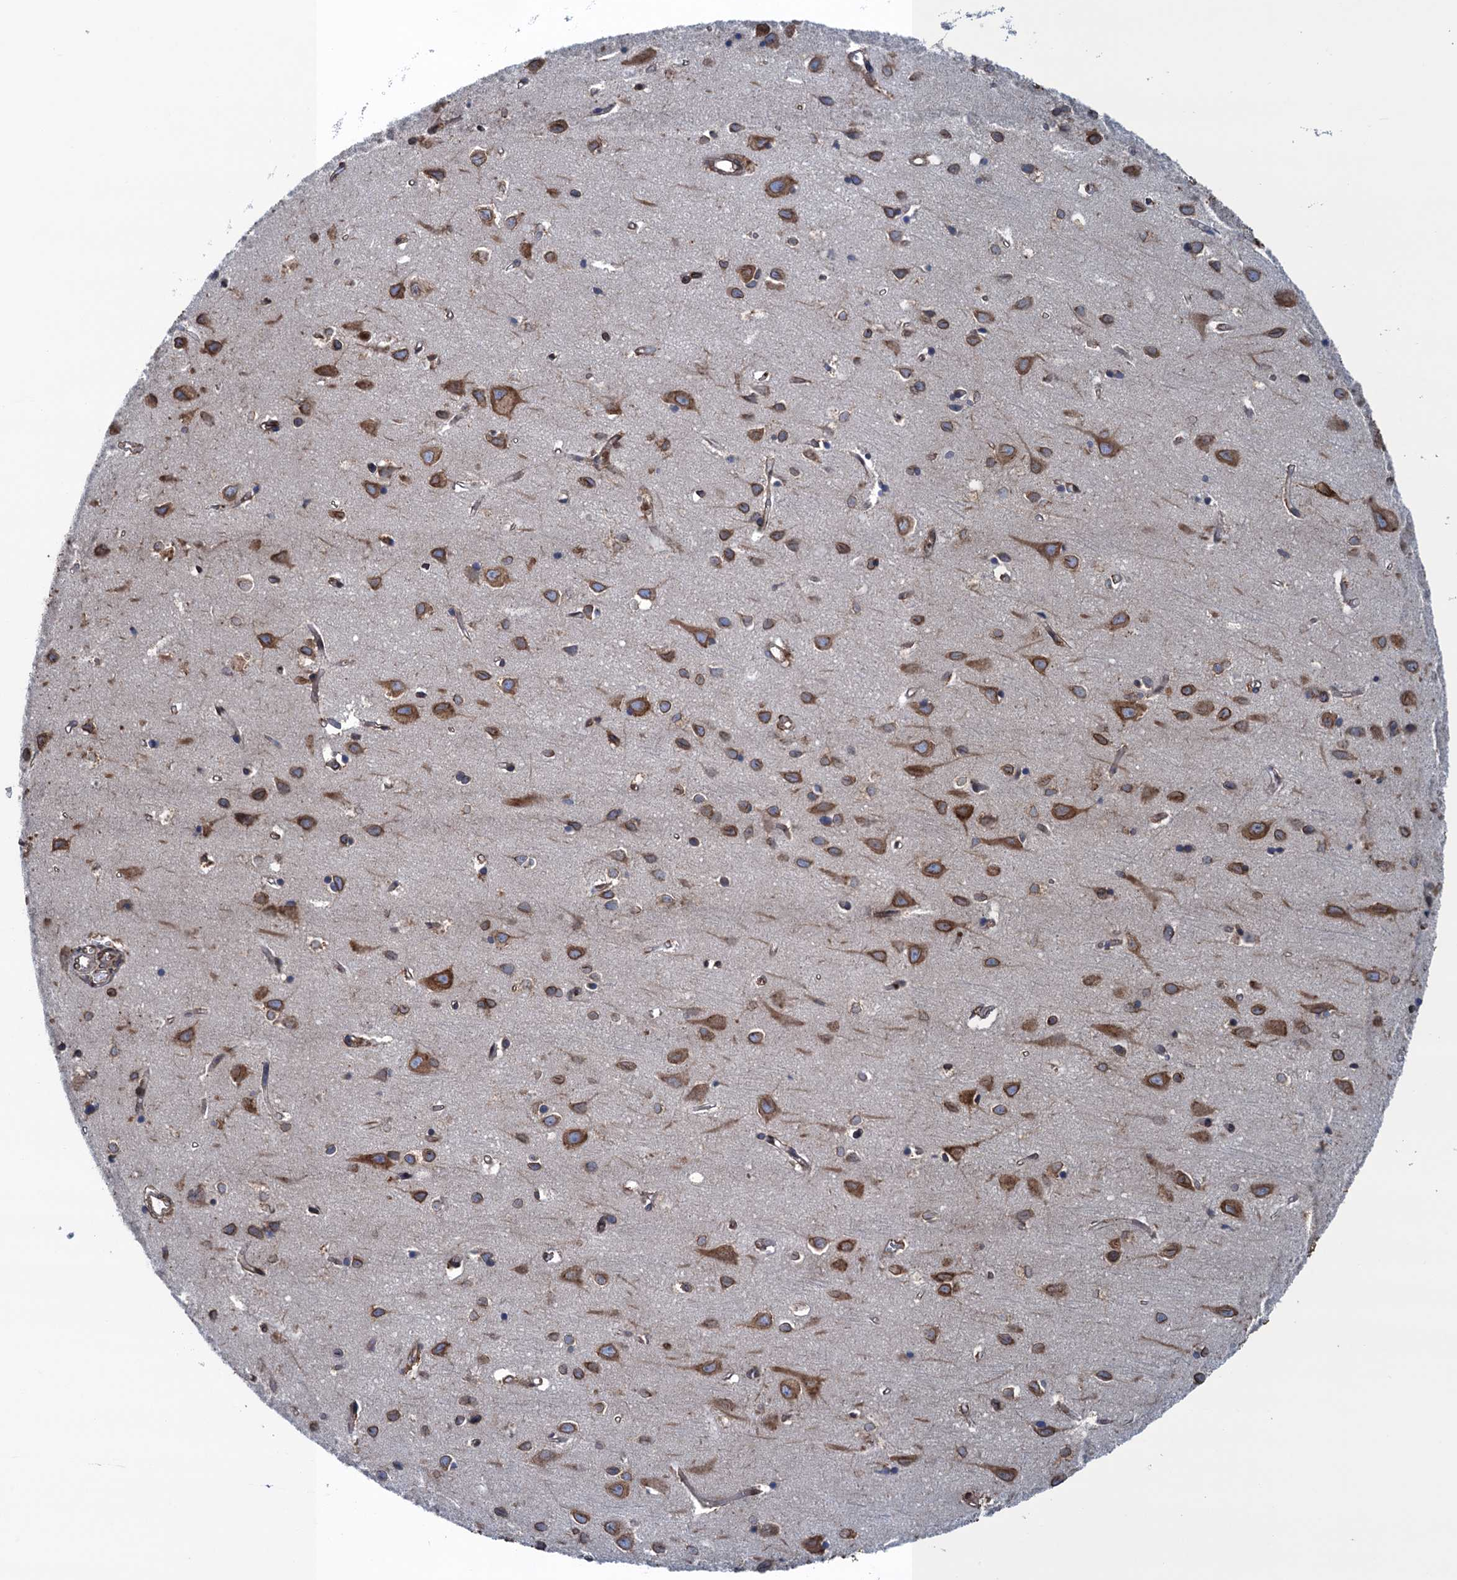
{"staining": {"intensity": "strong", "quantity": ">75%", "location": "cytoplasmic/membranous"}, "tissue": "cerebral cortex", "cell_type": "Endothelial cells", "image_type": "normal", "snomed": [{"axis": "morphology", "description": "Normal tissue, NOS"}, {"axis": "topography", "description": "Cerebral cortex"}], "caption": "Strong cytoplasmic/membranous expression is present in approximately >75% of endothelial cells in benign cerebral cortex. Nuclei are stained in blue.", "gene": "TMEM205", "patient": {"sex": "female", "age": 64}}